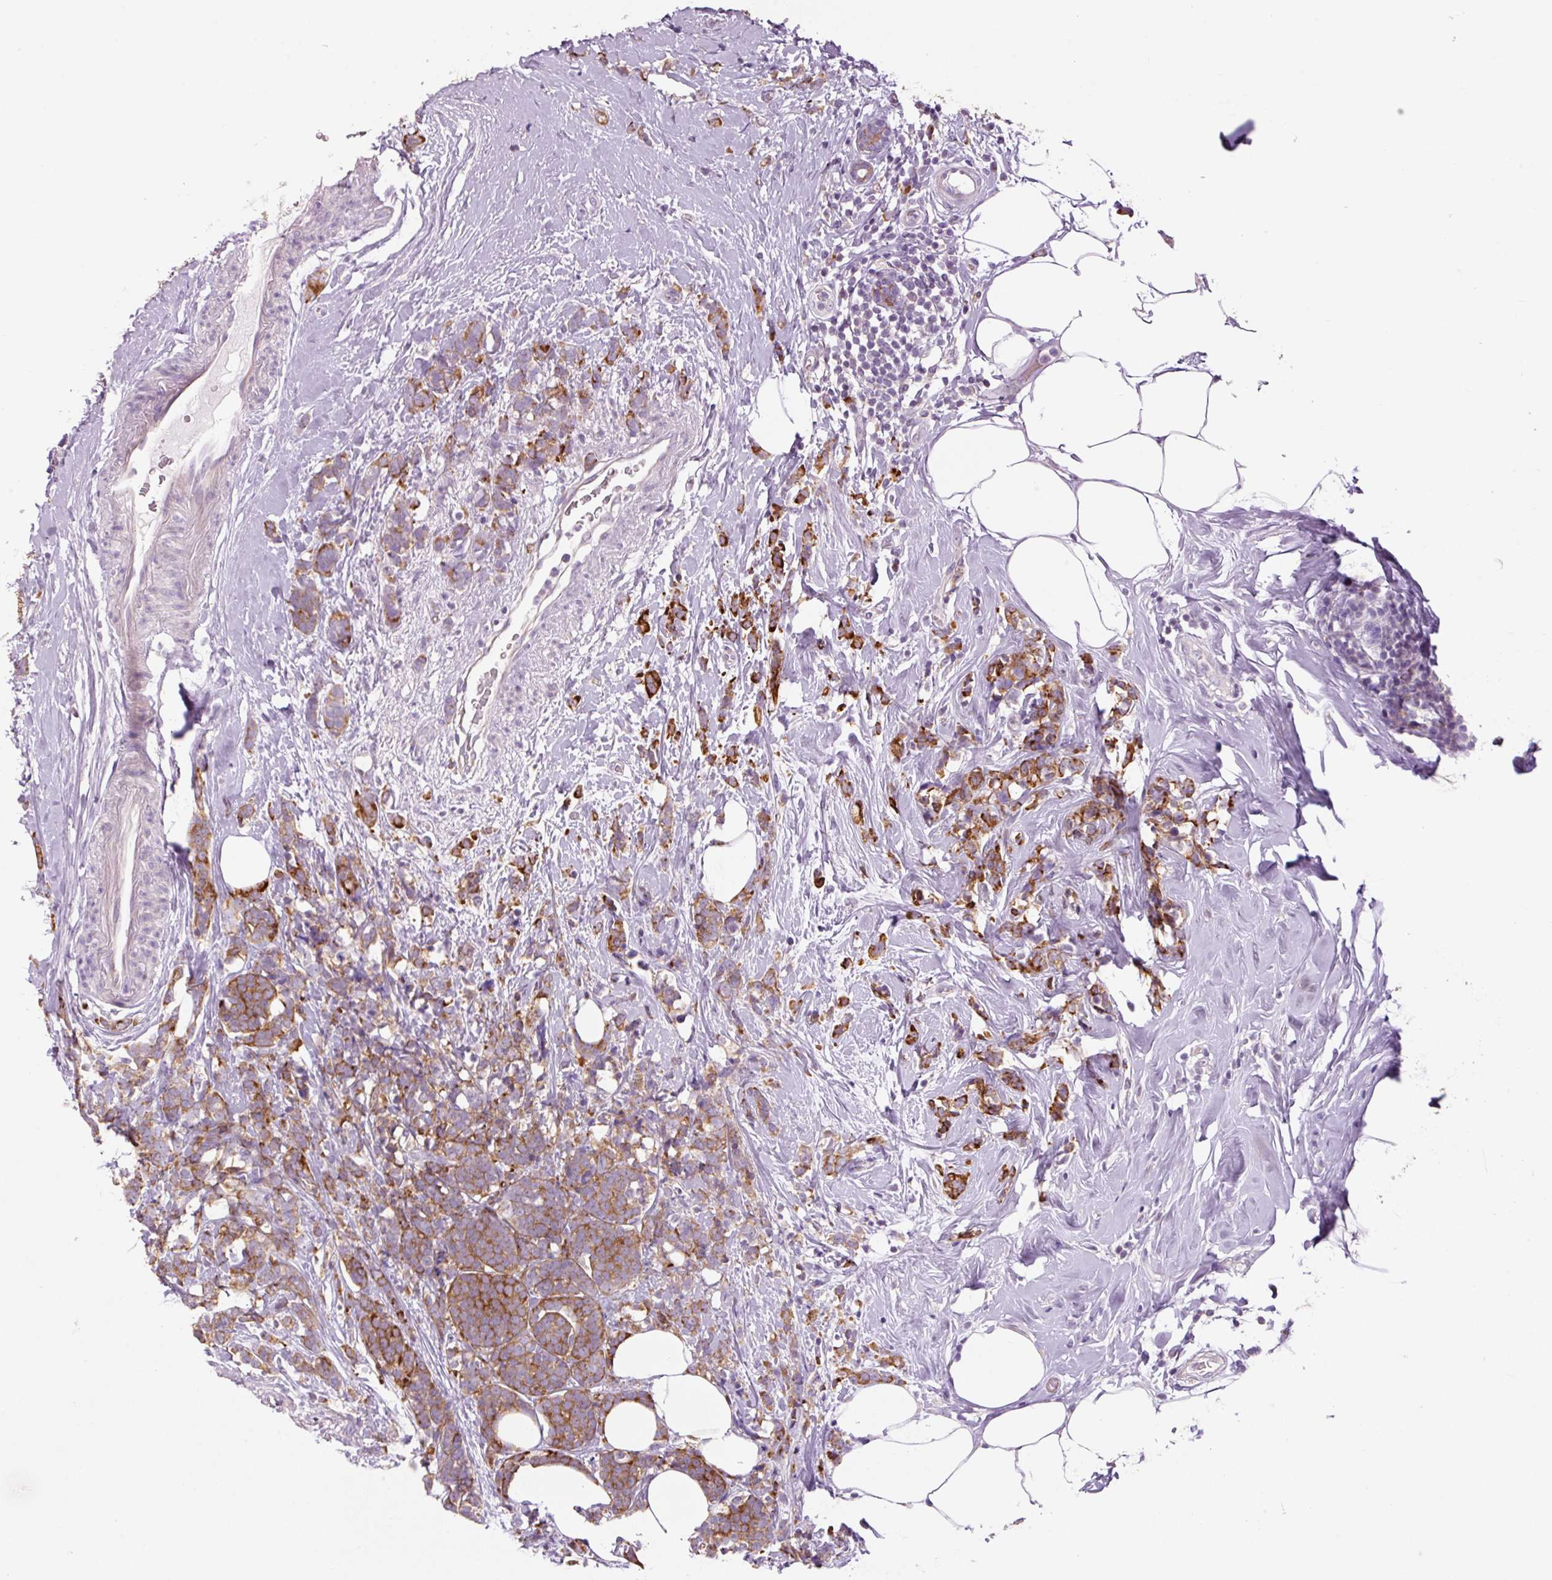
{"staining": {"intensity": "strong", "quantity": ">75%", "location": "cytoplasmic/membranous"}, "tissue": "breast cancer", "cell_type": "Tumor cells", "image_type": "cancer", "snomed": [{"axis": "morphology", "description": "Lobular carcinoma"}, {"axis": "topography", "description": "Breast"}], "caption": "A brown stain shows strong cytoplasmic/membranous positivity of a protein in breast cancer tumor cells.", "gene": "HAX1", "patient": {"sex": "female", "age": 58}}